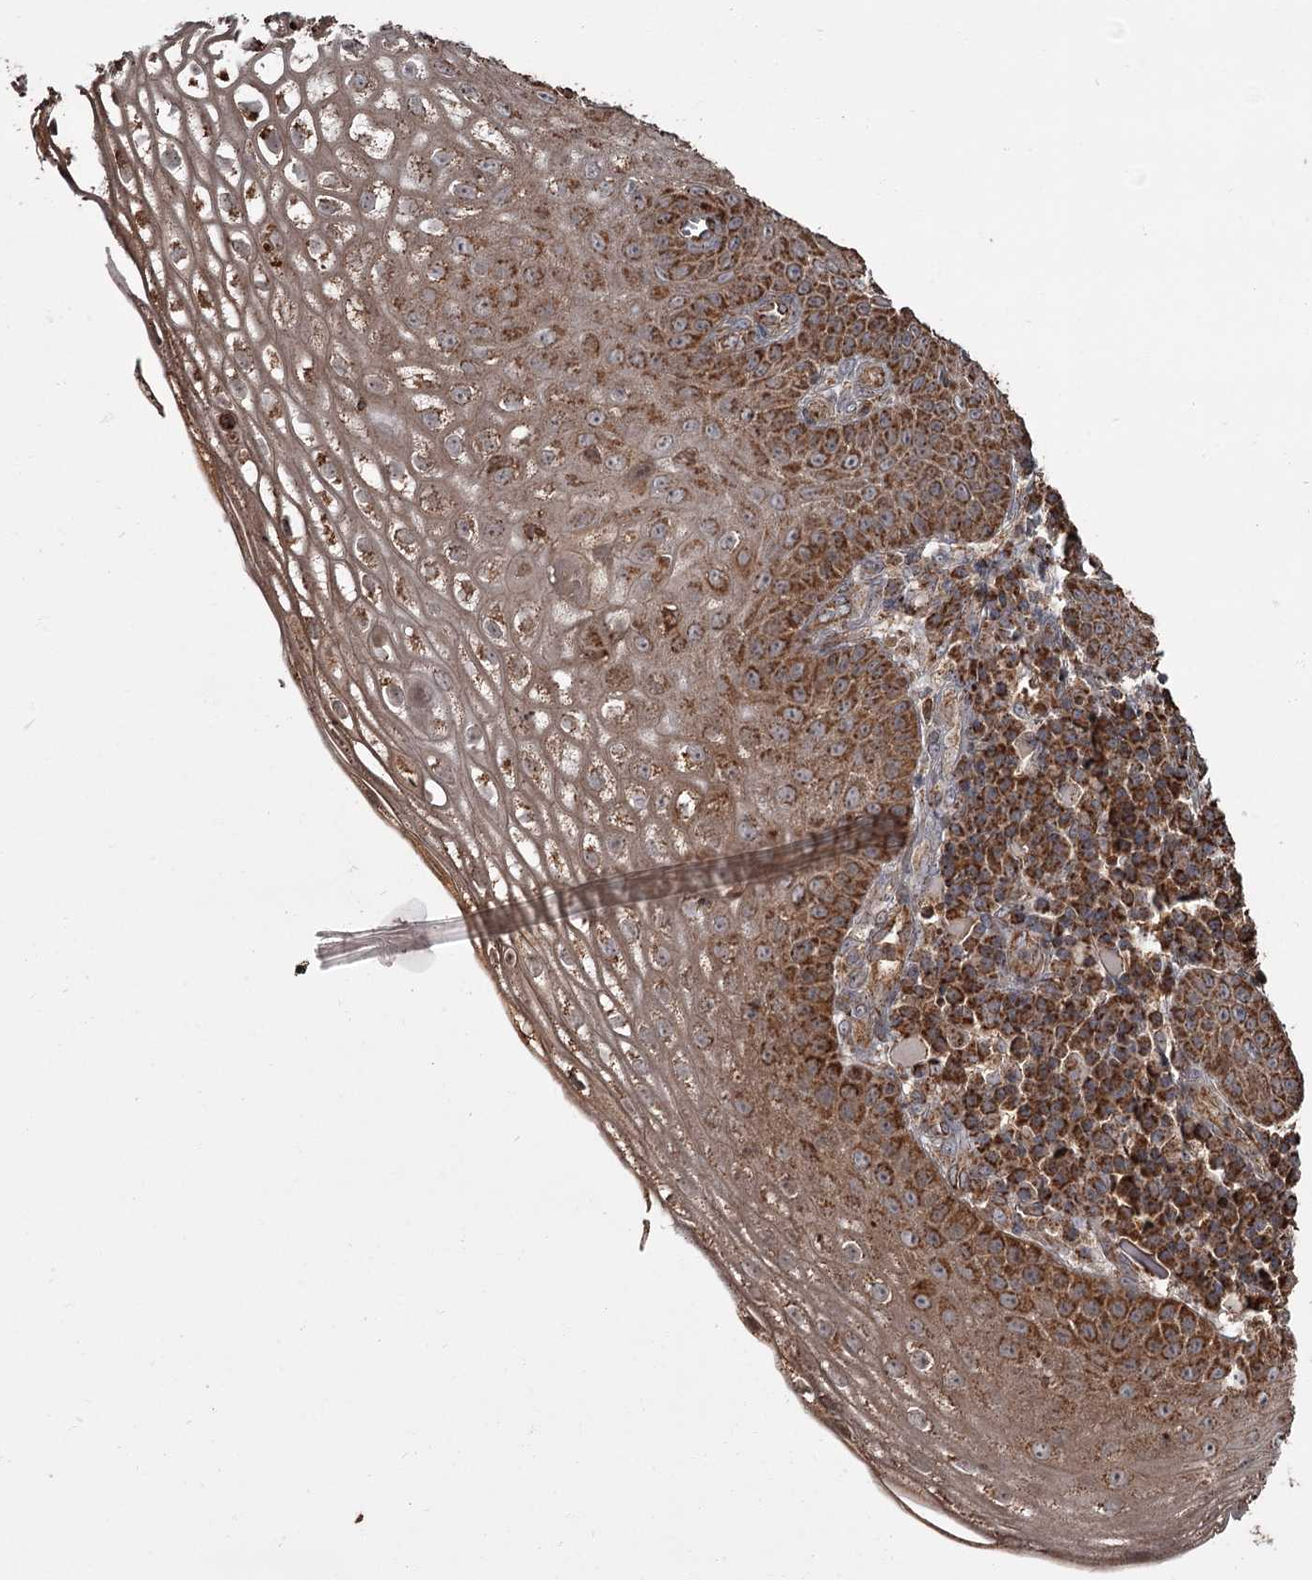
{"staining": {"intensity": "strong", "quantity": ">75%", "location": "cytoplasmic/membranous"}, "tissue": "cervical cancer", "cell_type": "Tumor cells", "image_type": "cancer", "snomed": [{"axis": "morphology", "description": "Squamous cell carcinoma, NOS"}, {"axis": "topography", "description": "Cervix"}], "caption": "A brown stain labels strong cytoplasmic/membranous staining of a protein in human cervical cancer tumor cells. (DAB IHC, brown staining for protein, blue staining for nuclei).", "gene": "THAP9", "patient": {"sex": "female", "age": 34}}